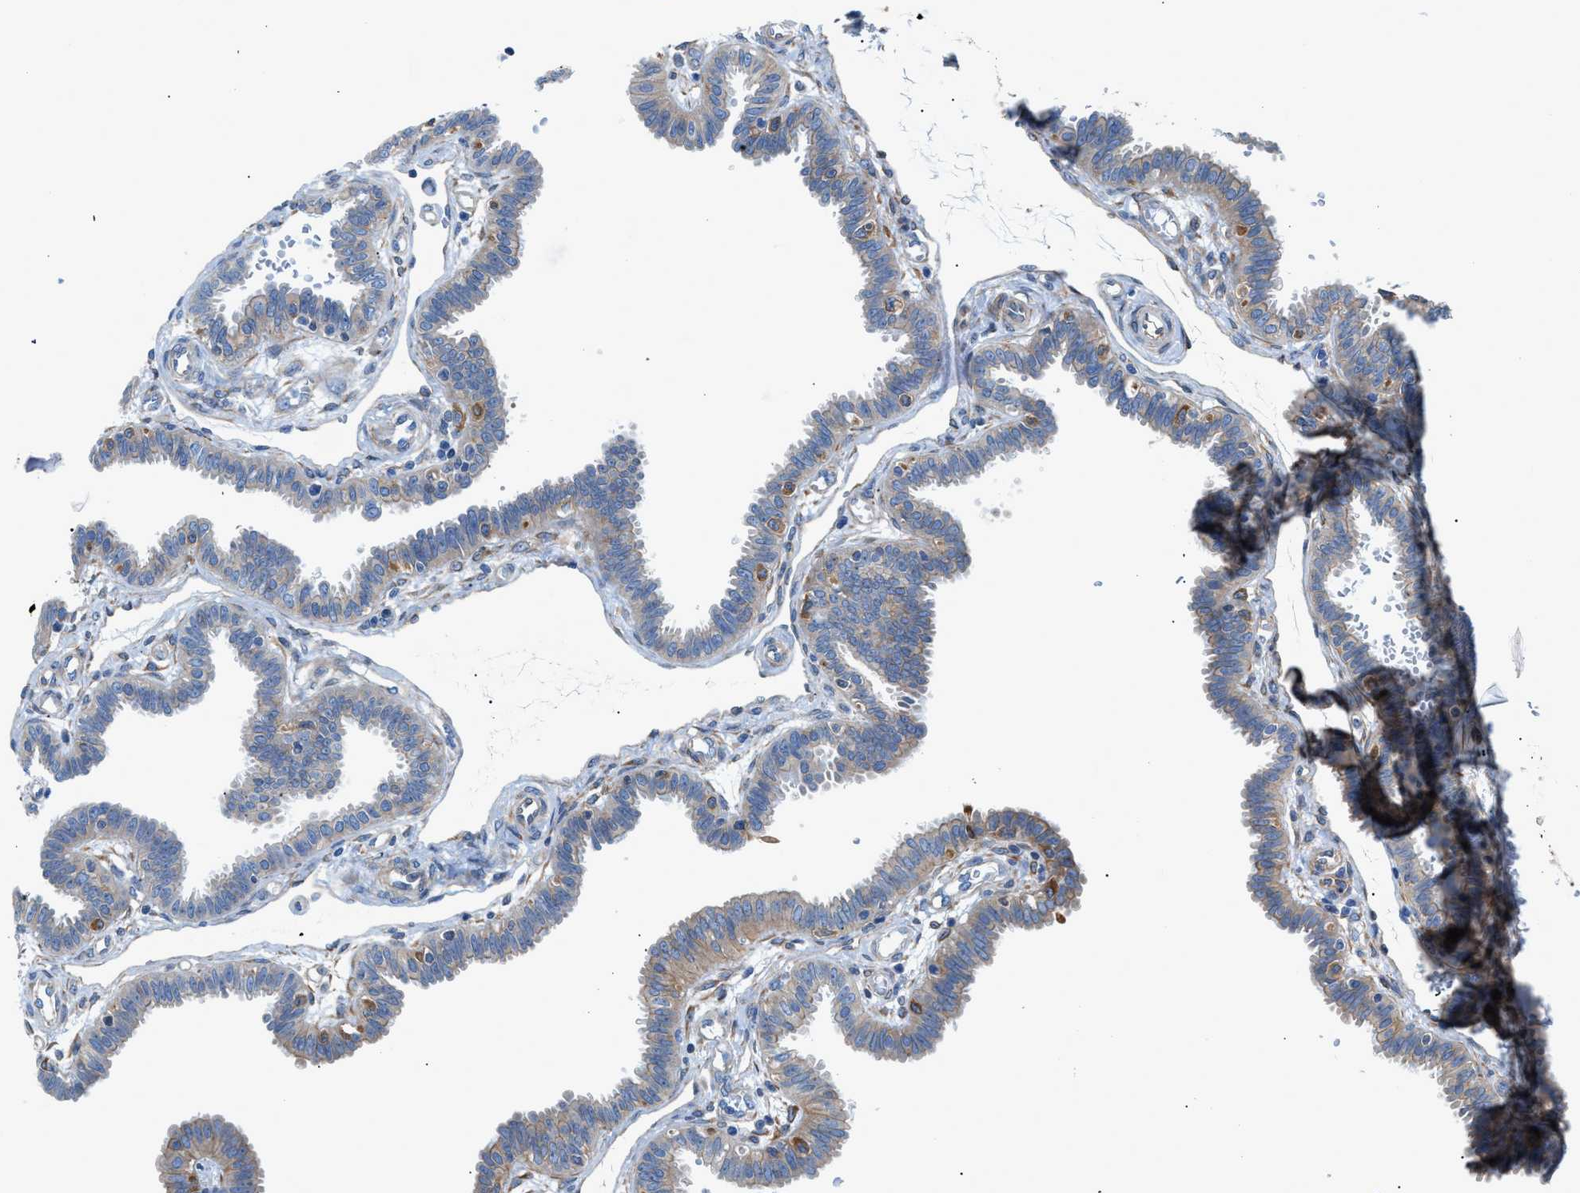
{"staining": {"intensity": "weak", "quantity": "25%-75%", "location": "cytoplasmic/membranous"}, "tissue": "fallopian tube", "cell_type": "Glandular cells", "image_type": "normal", "snomed": [{"axis": "morphology", "description": "Normal tissue, NOS"}, {"axis": "topography", "description": "Fallopian tube"}], "caption": "High-magnification brightfield microscopy of benign fallopian tube stained with DAB (3,3'-diaminobenzidine) (brown) and counterstained with hematoxylin (blue). glandular cells exhibit weak cytoplasmic/membranous staining is appreciated in approximately25%-75% of cells. (DAB (3,3'-diaminobenzidine) = brown stain, brightfield microscopy at high magnification).", "gene": "DMAC1", "patient": {"sex": "female", "age": 32}}